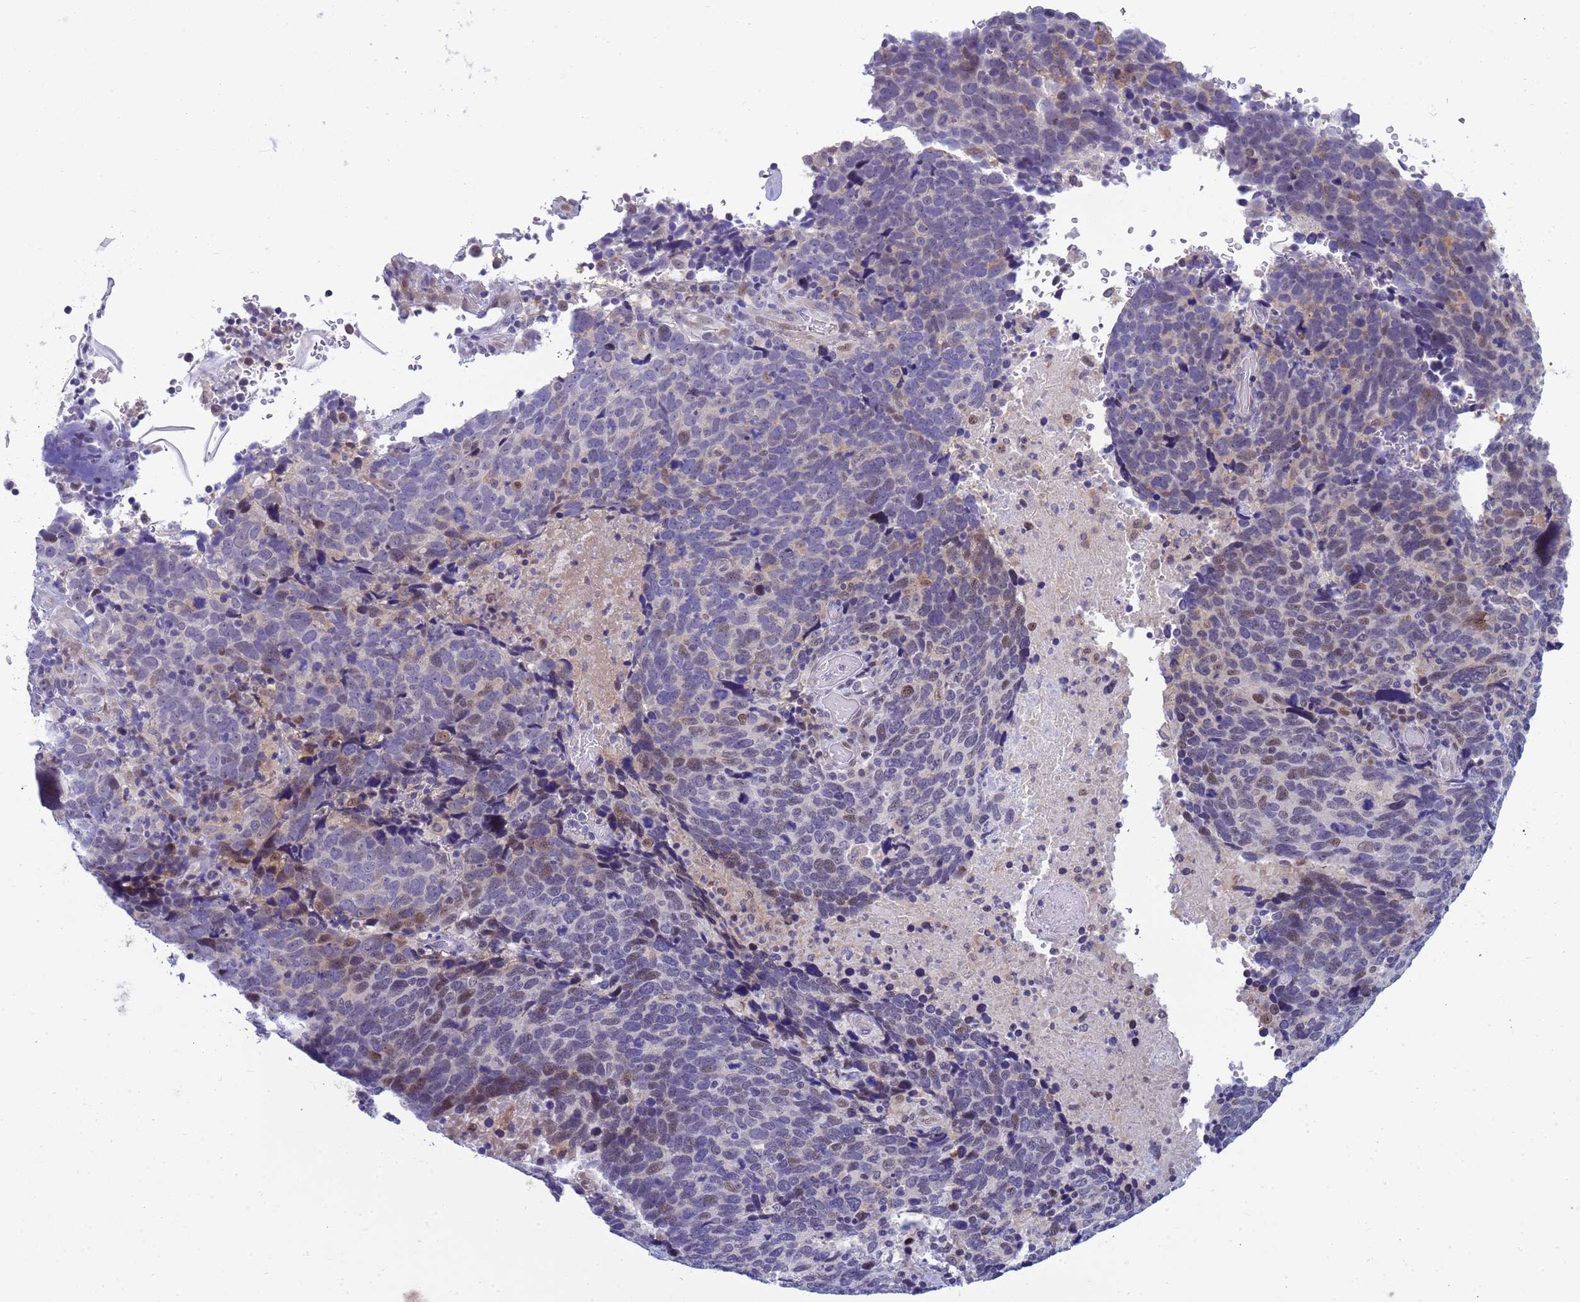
{"staining": {"intensity": "moderate", "quantity": "<25%", "location": "nuclear"}, "tissue": "cervical cancer", "cell_type": "Tumor cells", "image_type": "cancer", "snomed": [{"axis": "morphology", "description": "Squamous cell carcinoma, NOS"}, {"axis": "topography", "description": "Cervix"}], "caption": "A brown stain shows moderate nuclear positivity of a protein in human squamous cell carcinoma (cervical) tumor cells. (IHC, brightfield microscopy, high magnification).", "gene": "LRATD1", "patient": {"sex": "female", "age": 41}}